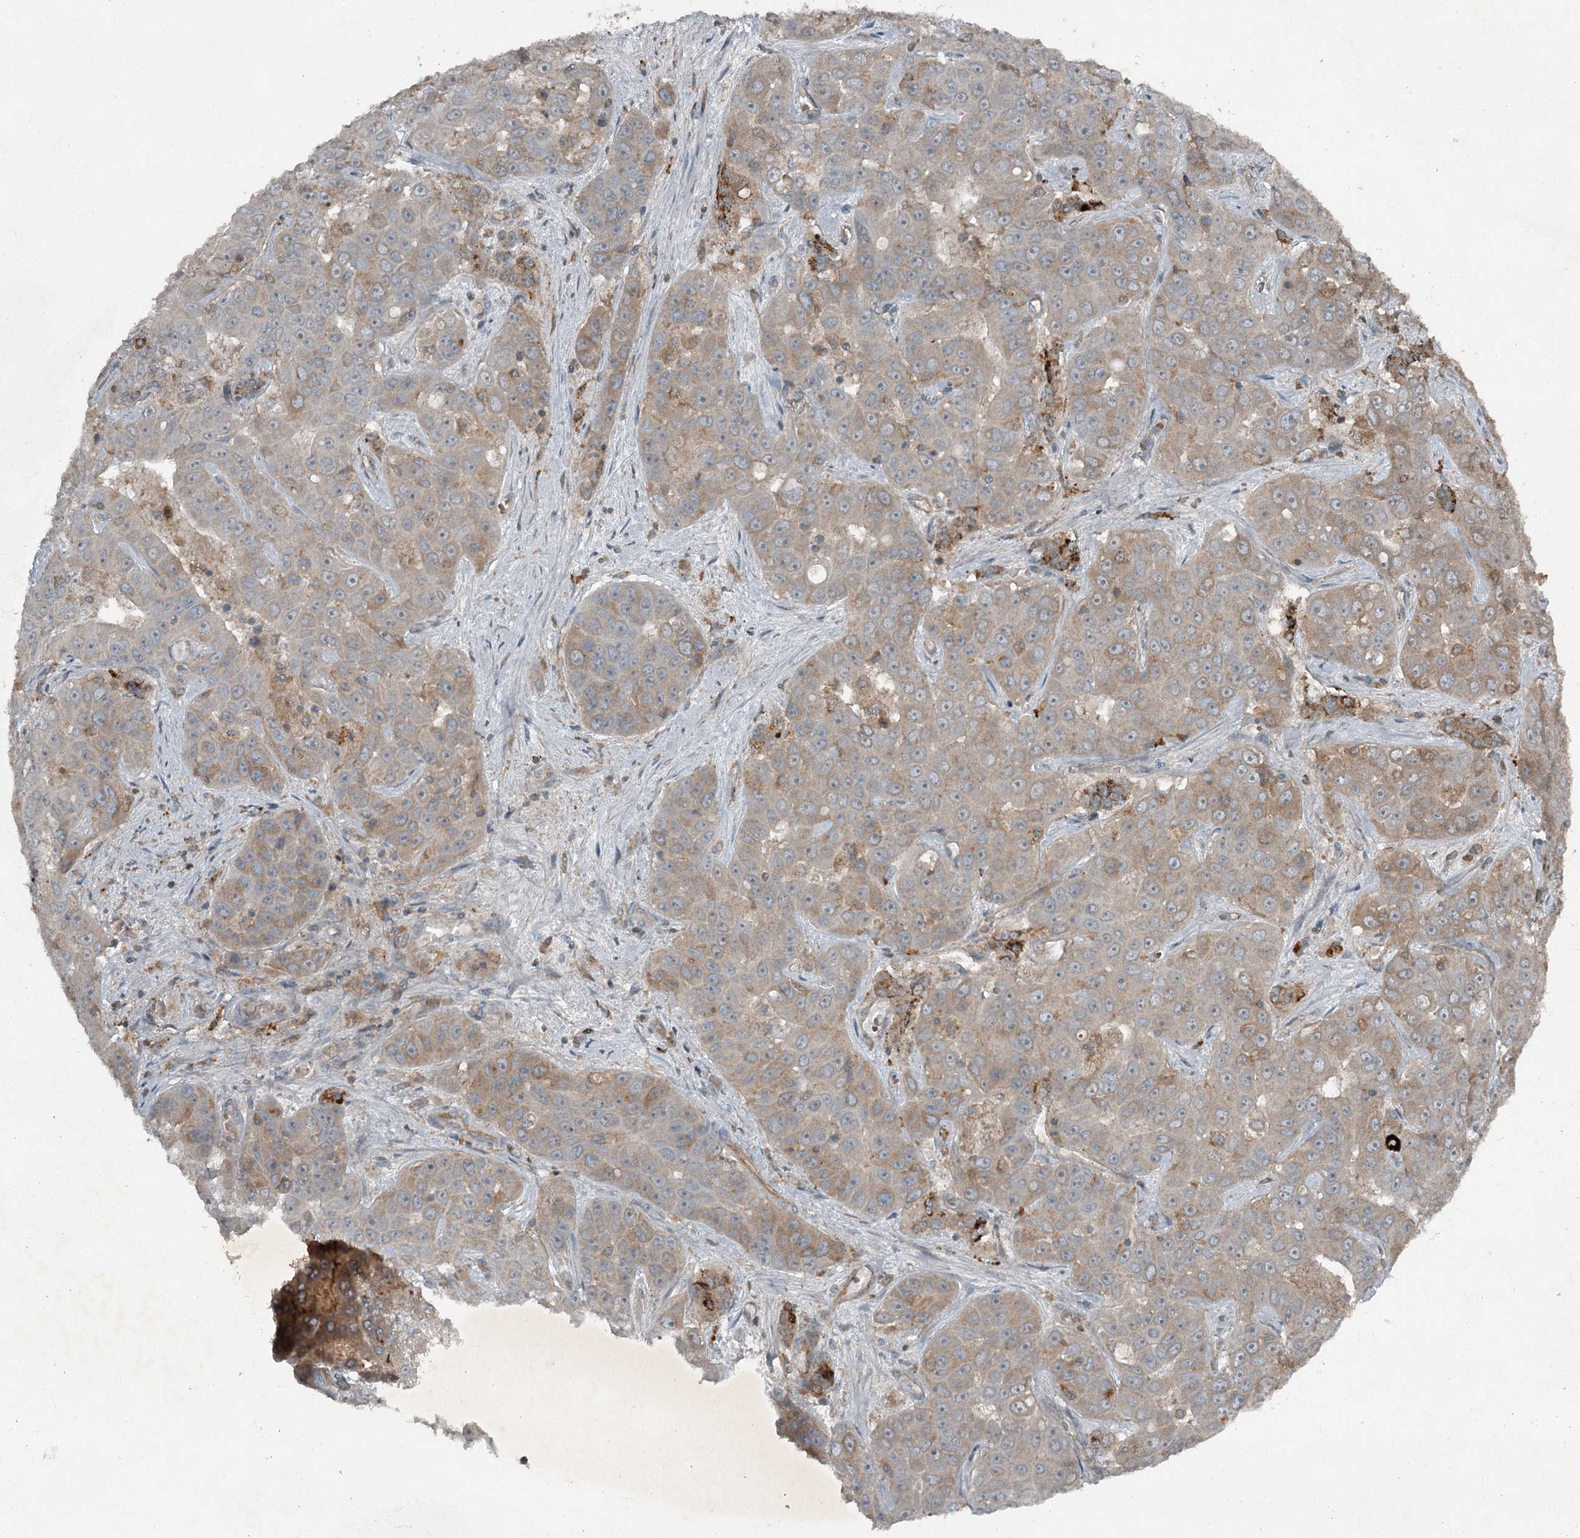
{"staining": {"intensity": "moderate", "quantity": "25%-75%", "location": "cytoplasmic/membranous"}, "tissue": "liver cancer", "cell_type": "Tumor cells", "image_type": "cancer", "snomed": [{"axis": "morphology", "description": "Cholangiocarcinoma"}, {"axis": "topography", "description": "Liver"}], "caption": "Cholangiocarcinoma (liver) stained with a brown dye exhibits moderate cytoplasmic/membranous positive expression in approximately 25%-75% of tumor cells.", "gene": "SLC39A8", "patient": {"sex": "female", "age": 52}}